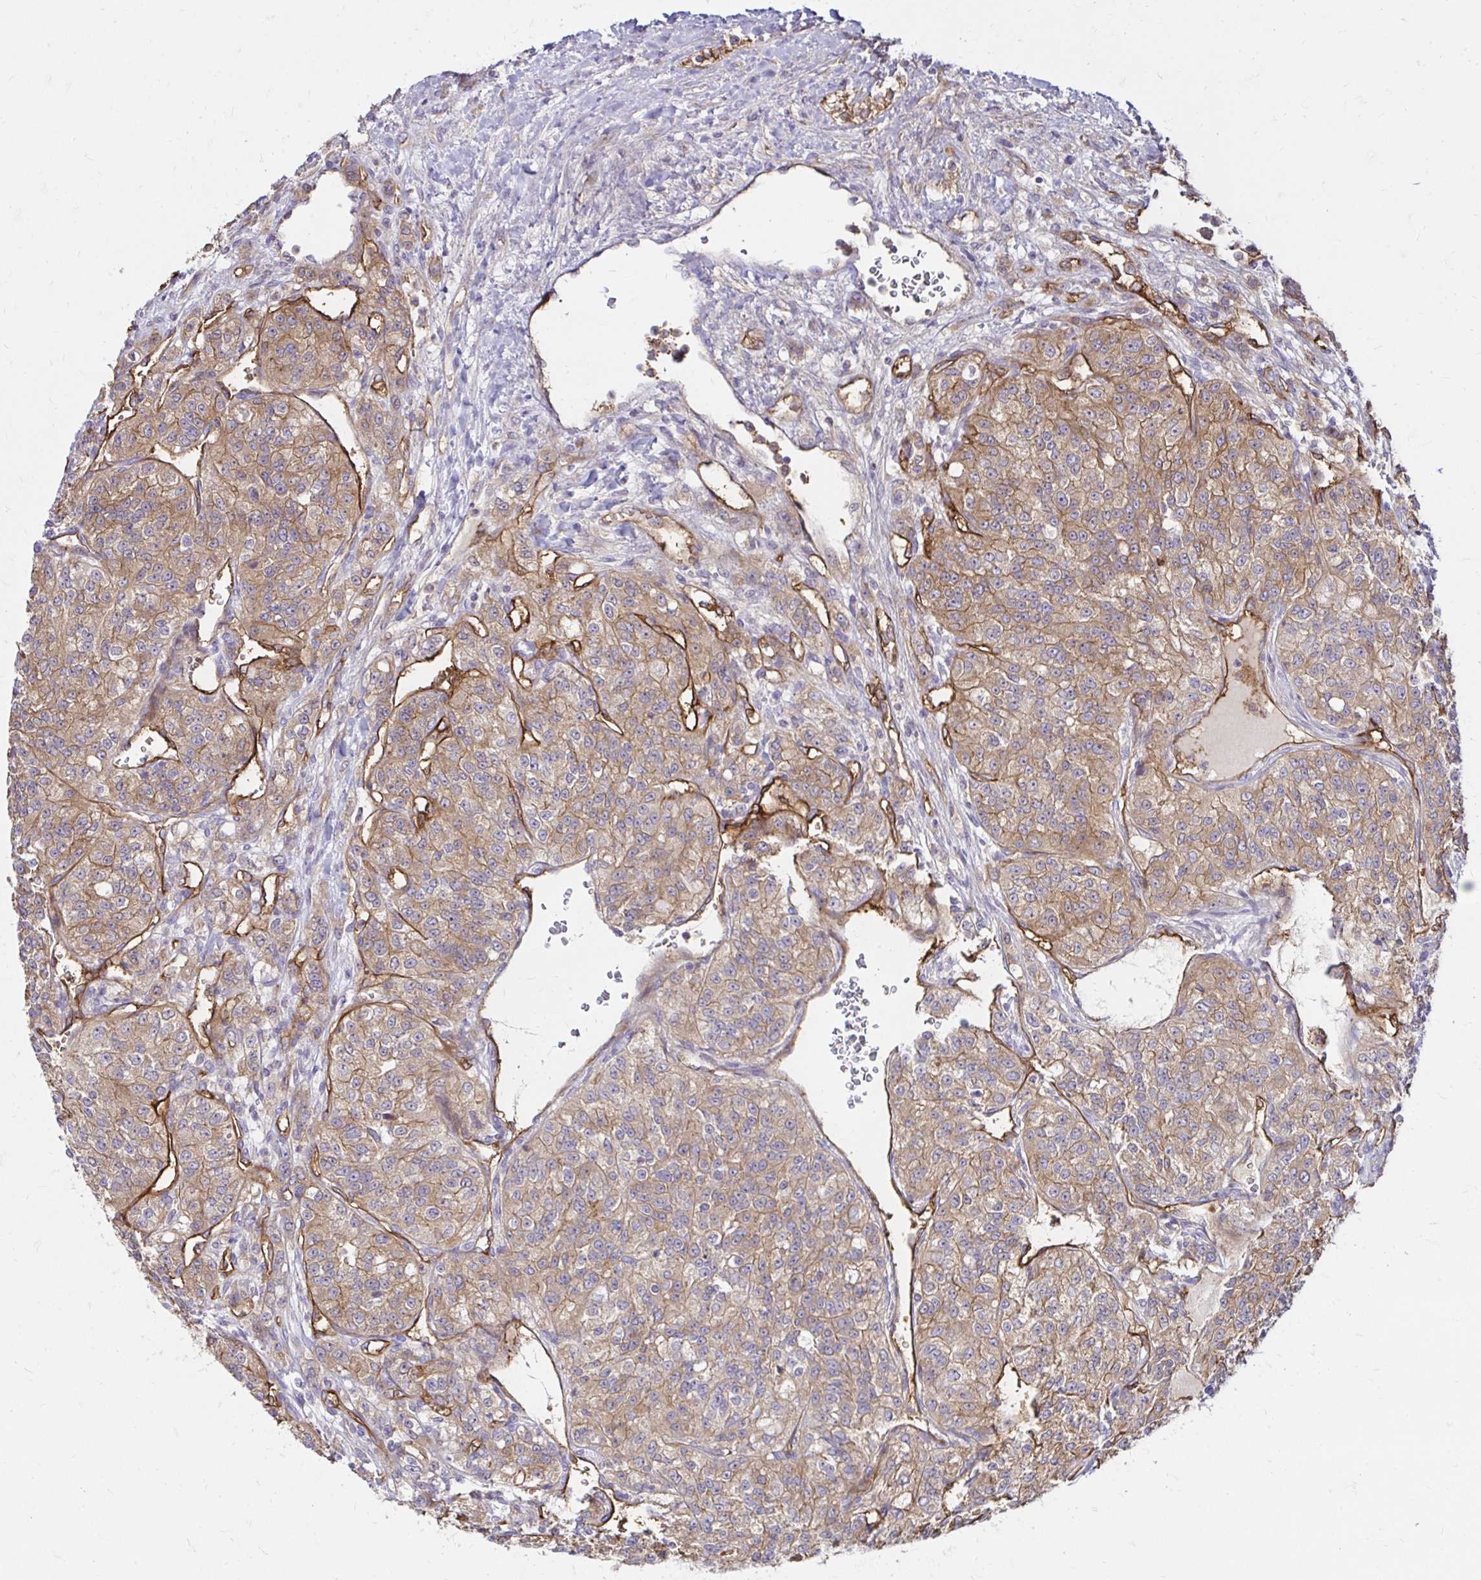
{"staining": {"intensity": "weak", "quantity": ">75%", "location": "cytoplasmic/membranous"}, "tissue": "renal cancer", "cell_type": "Tumor cells", "image_type": "cancer", "snomed": [{"axis": "morphology", "description": "Adenocarcinoma, NOS"}, {"axis": "topography", "description": "Kidney"}], "caption": "About >75% of tumor cells in renal cancer (adenocarcinoma) show weak cytoplasmic/membranous protein expression as visualized by brown immunohistochemical staining.", "gene": "ITGA2", "patient": {"sex": "female", "age": 63}}